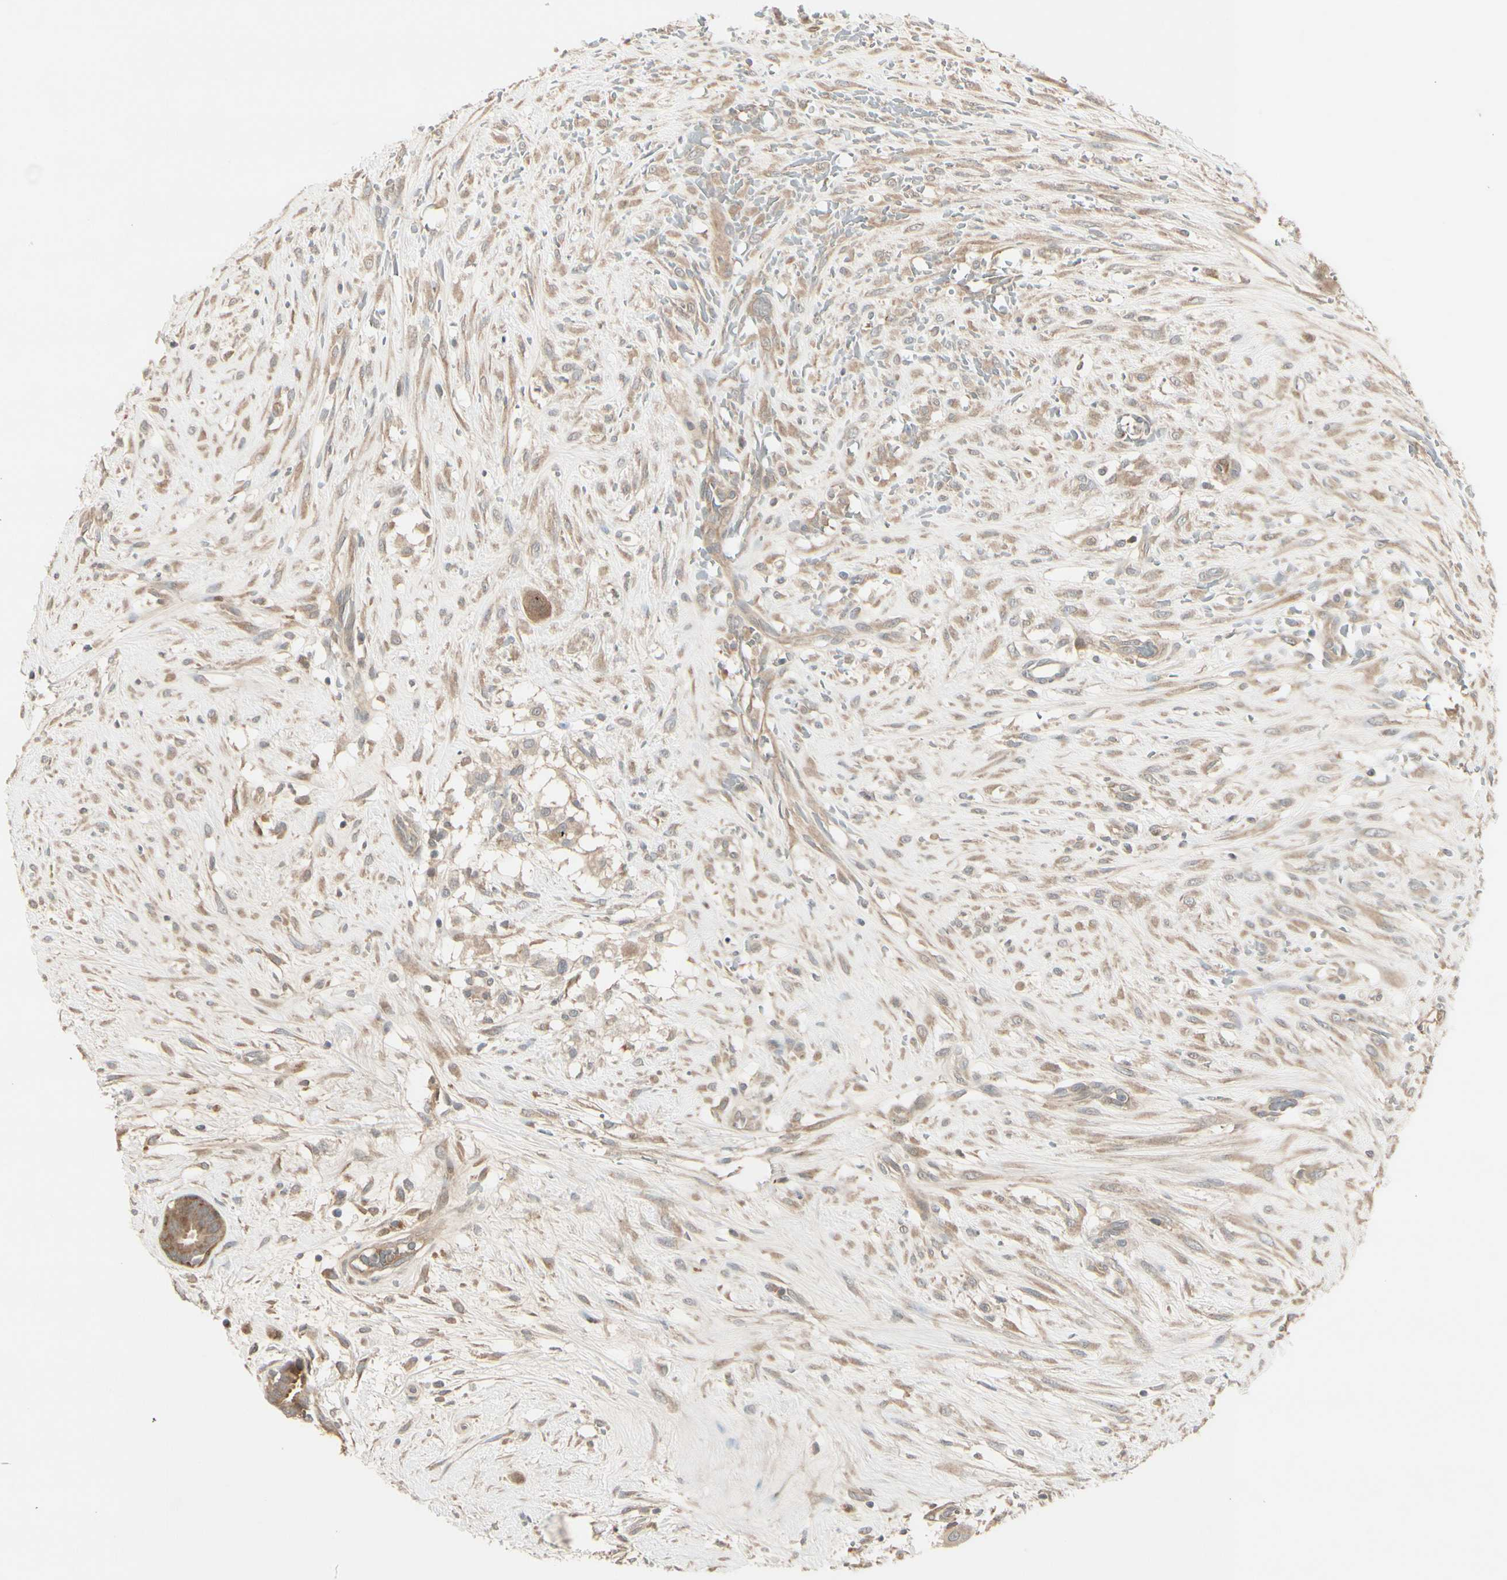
{"staining": {"intensity": "moderate", "quantity": ">75%", "location": "cytoplasmic/membranous"}, "tissue": "breast cancer", "cell_type": "Tumor cells", "image_type": "cancer", "snomed": [{"axis": "morphology", "description": "Duct carcinoma"}, {"axis": "topography", "description": "Breast"}], "caption": "There is medium levels of moderate cytoplasmic/membranous positivity in tumor cells of breast cancer (infiltrating ductal carcinoma), as demonstrated by immunohistochemical staining (brown color).", "gene": "FHDC1", "patient": {"sex": "female", "age": 40}}